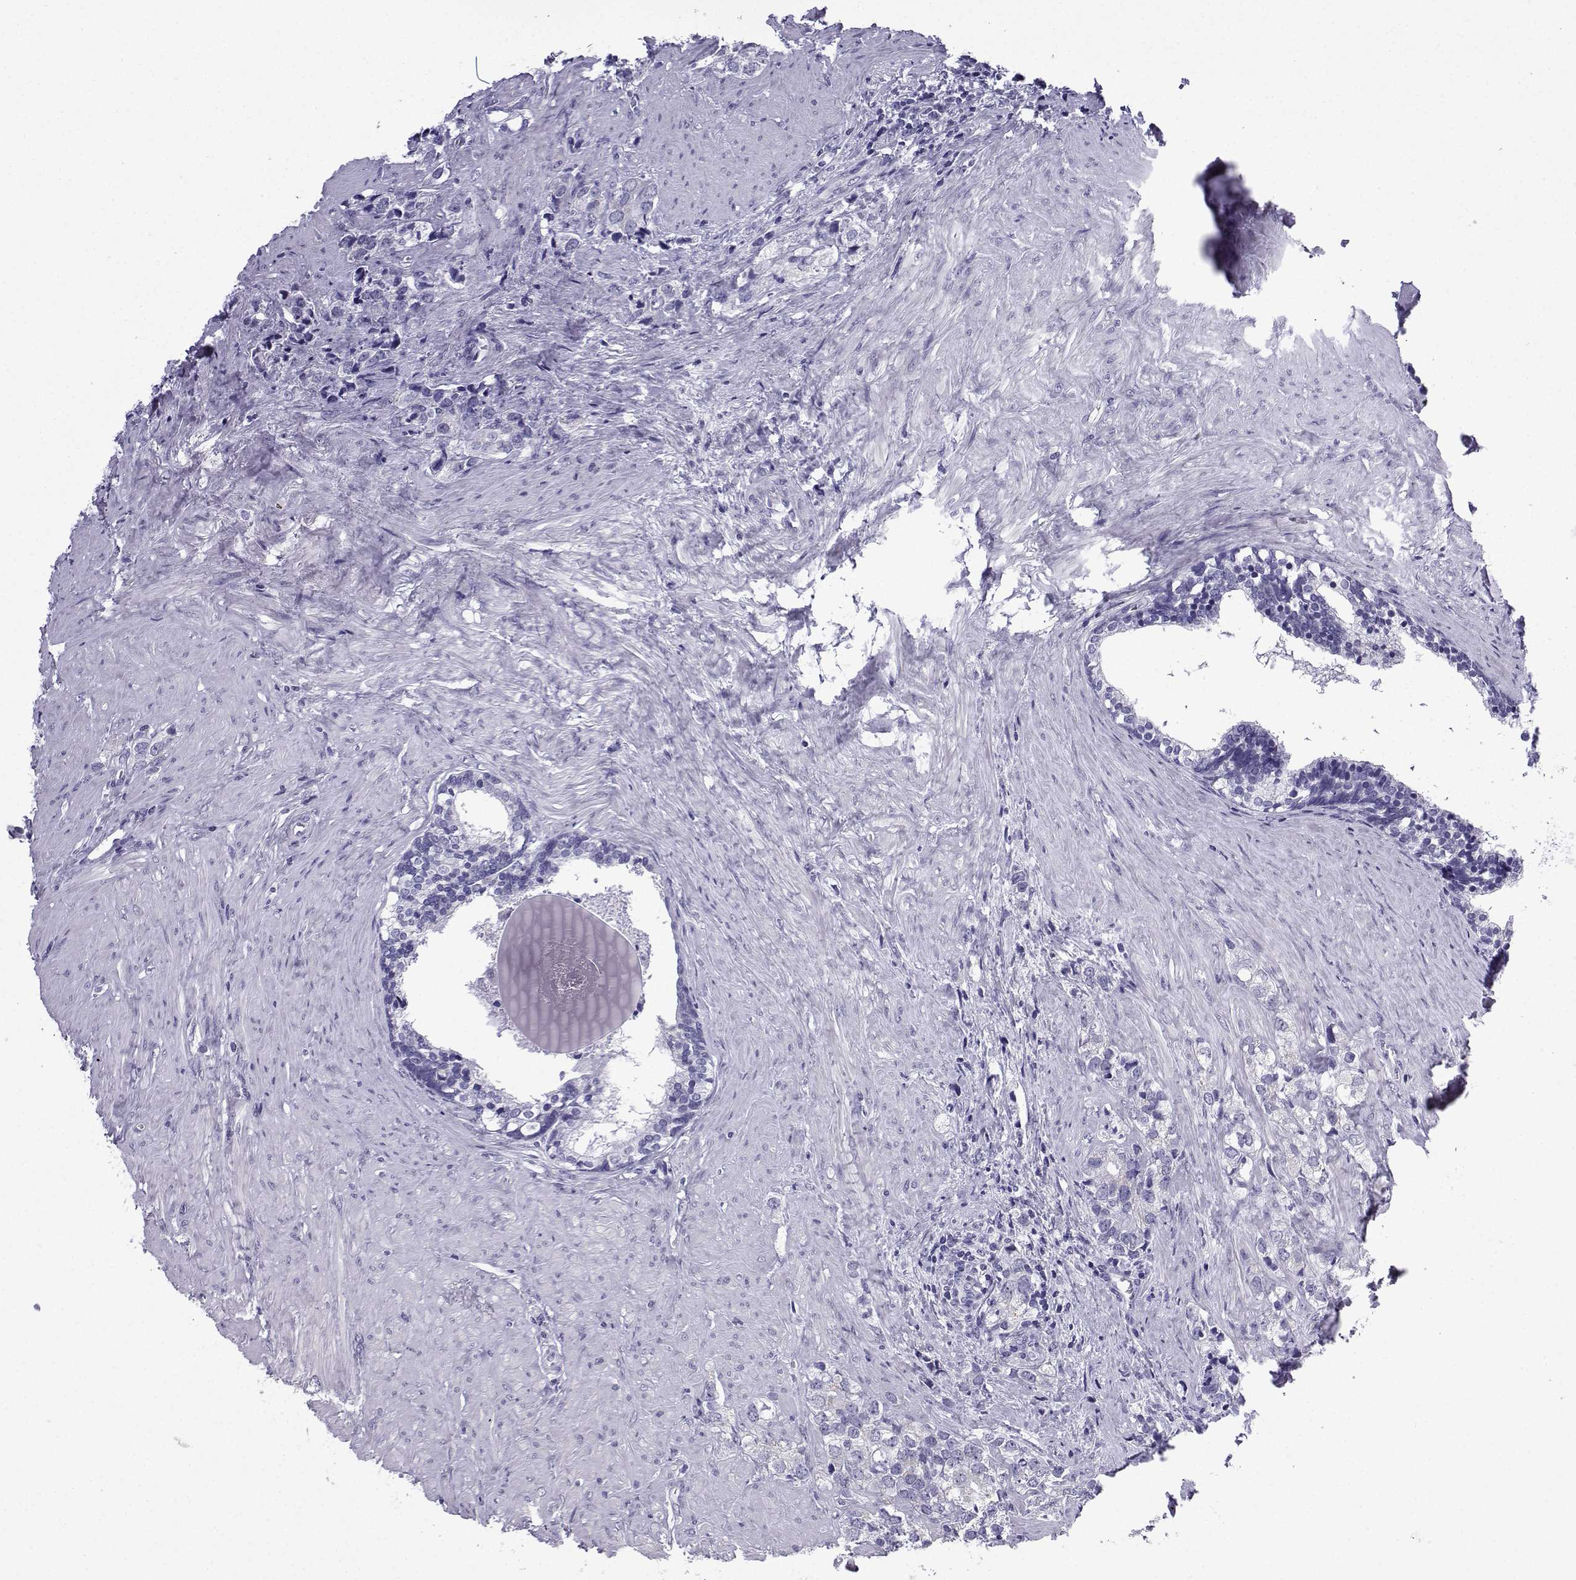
{"staining": {"intensity": "negative", "quantity": "none", "location": "none"}, "tissue": "prostate cancer", "cell_type": "Tumor cells", "image_type": "cancer", "snomed": [{"axis": "morphology", "description": "Adenocarcinoma, NOS"}, {"axis": "topography", "description": "Prostate and seminal vesicle, NOS"}], "caption": "Tumor cells are negative for protein expression in human prostate cancer (adenocarcinoma).", "gene": "ACRBP", "patient": {"sex": "male", "age": 63}}